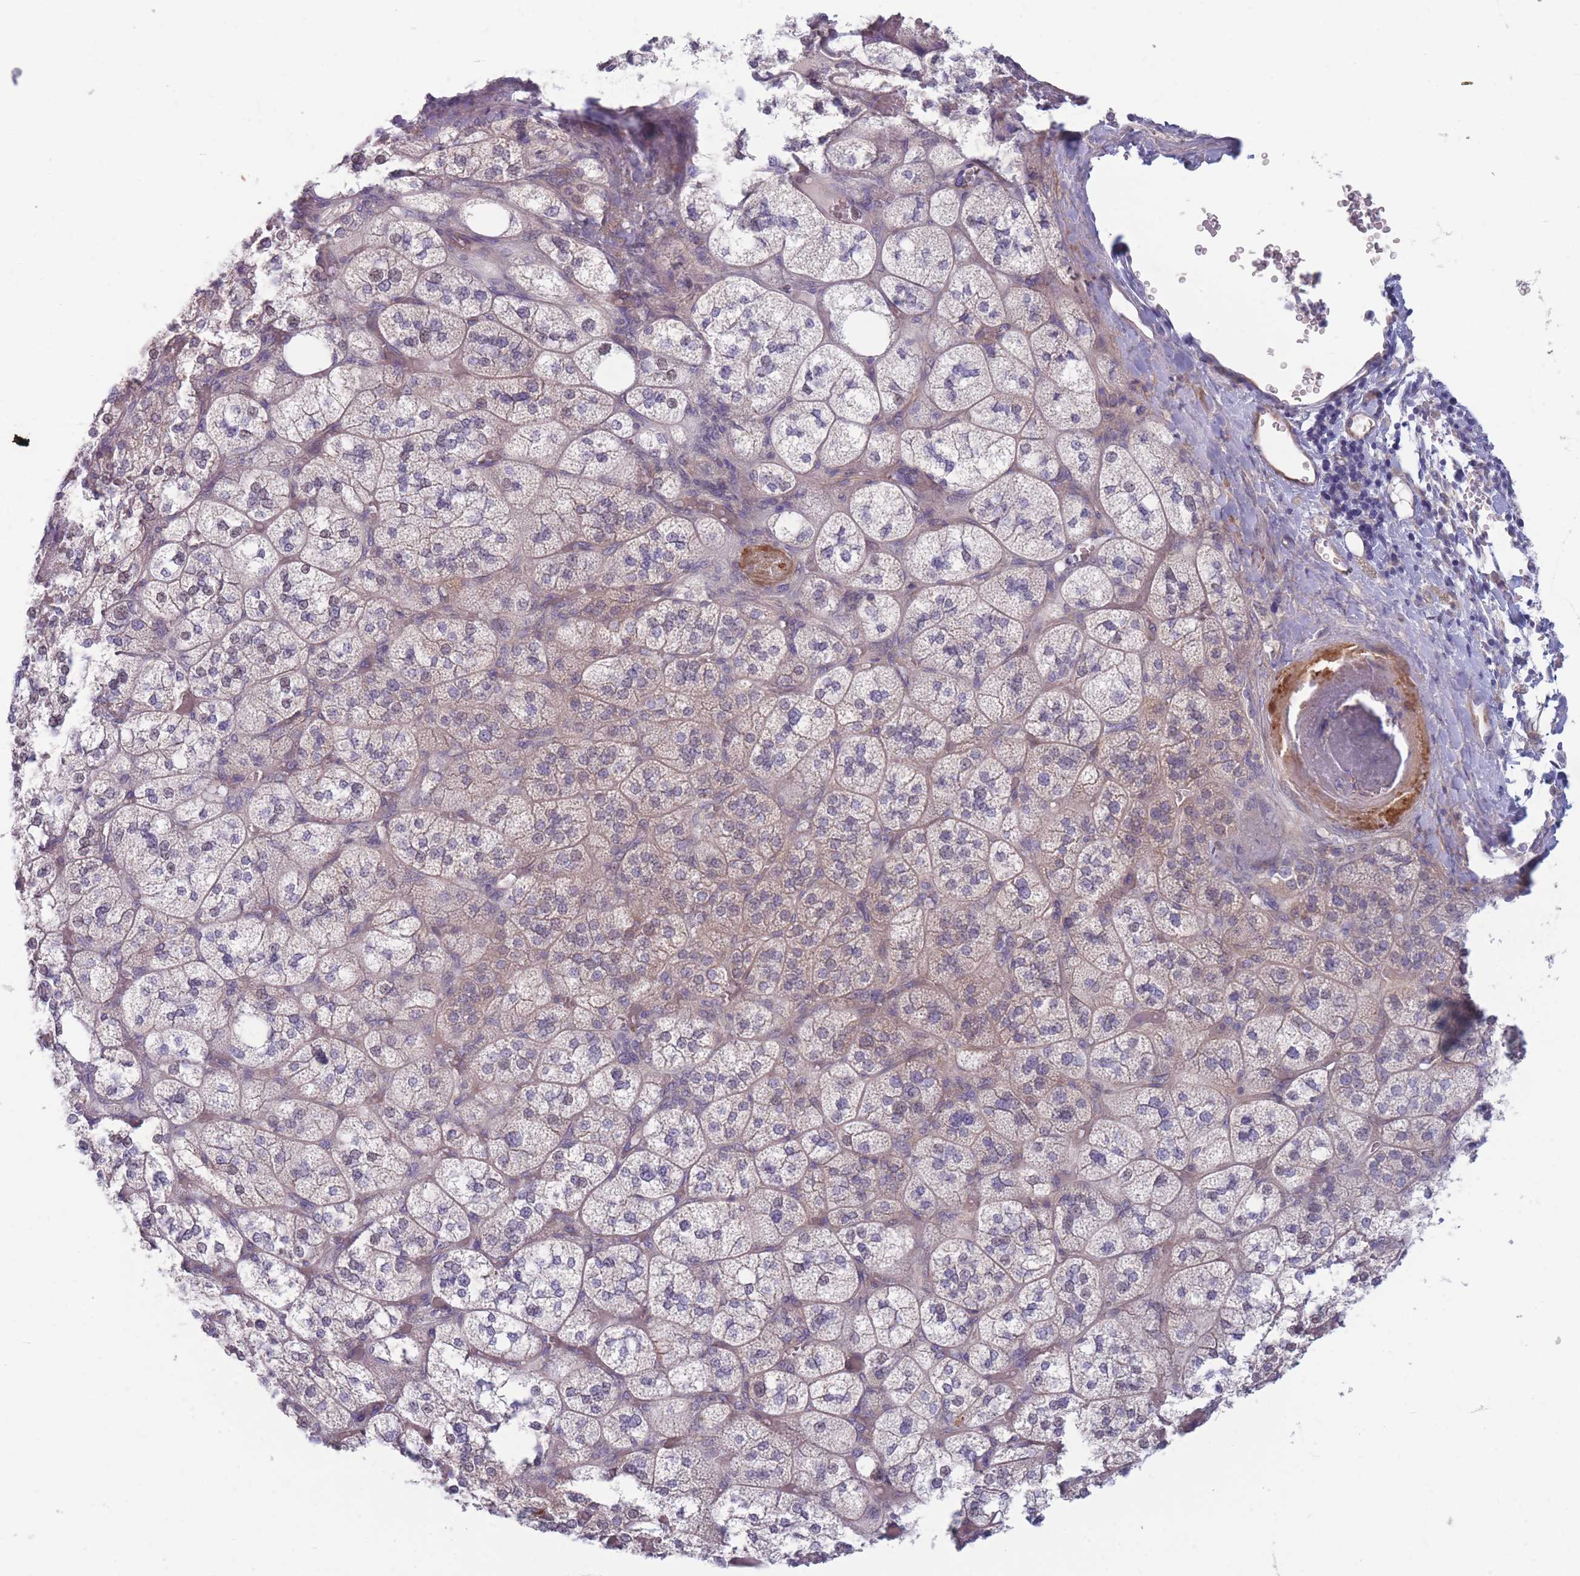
{"staining": {"intensity": "moderate", "quantity": "<25%", "location": "cytoplasmic/membranous"}, "tissue": "adrenal gland", "cell_type": "Glandular cells", "image_type": "normal", "snomed": [{"axis": "morphology", "description": "Normal tissue, NOS"}, {"axis": "topography", "description": "Adrenal gland"}], "caption": "Normal adrenal gland demonstrates moderate cytoplasmic/membranous positivity in approximately <25% of glandular cells, visualized by immunohistochemistry.", "gene": "PNPLA5", "patient": {"sex": "male", "age": 61}}